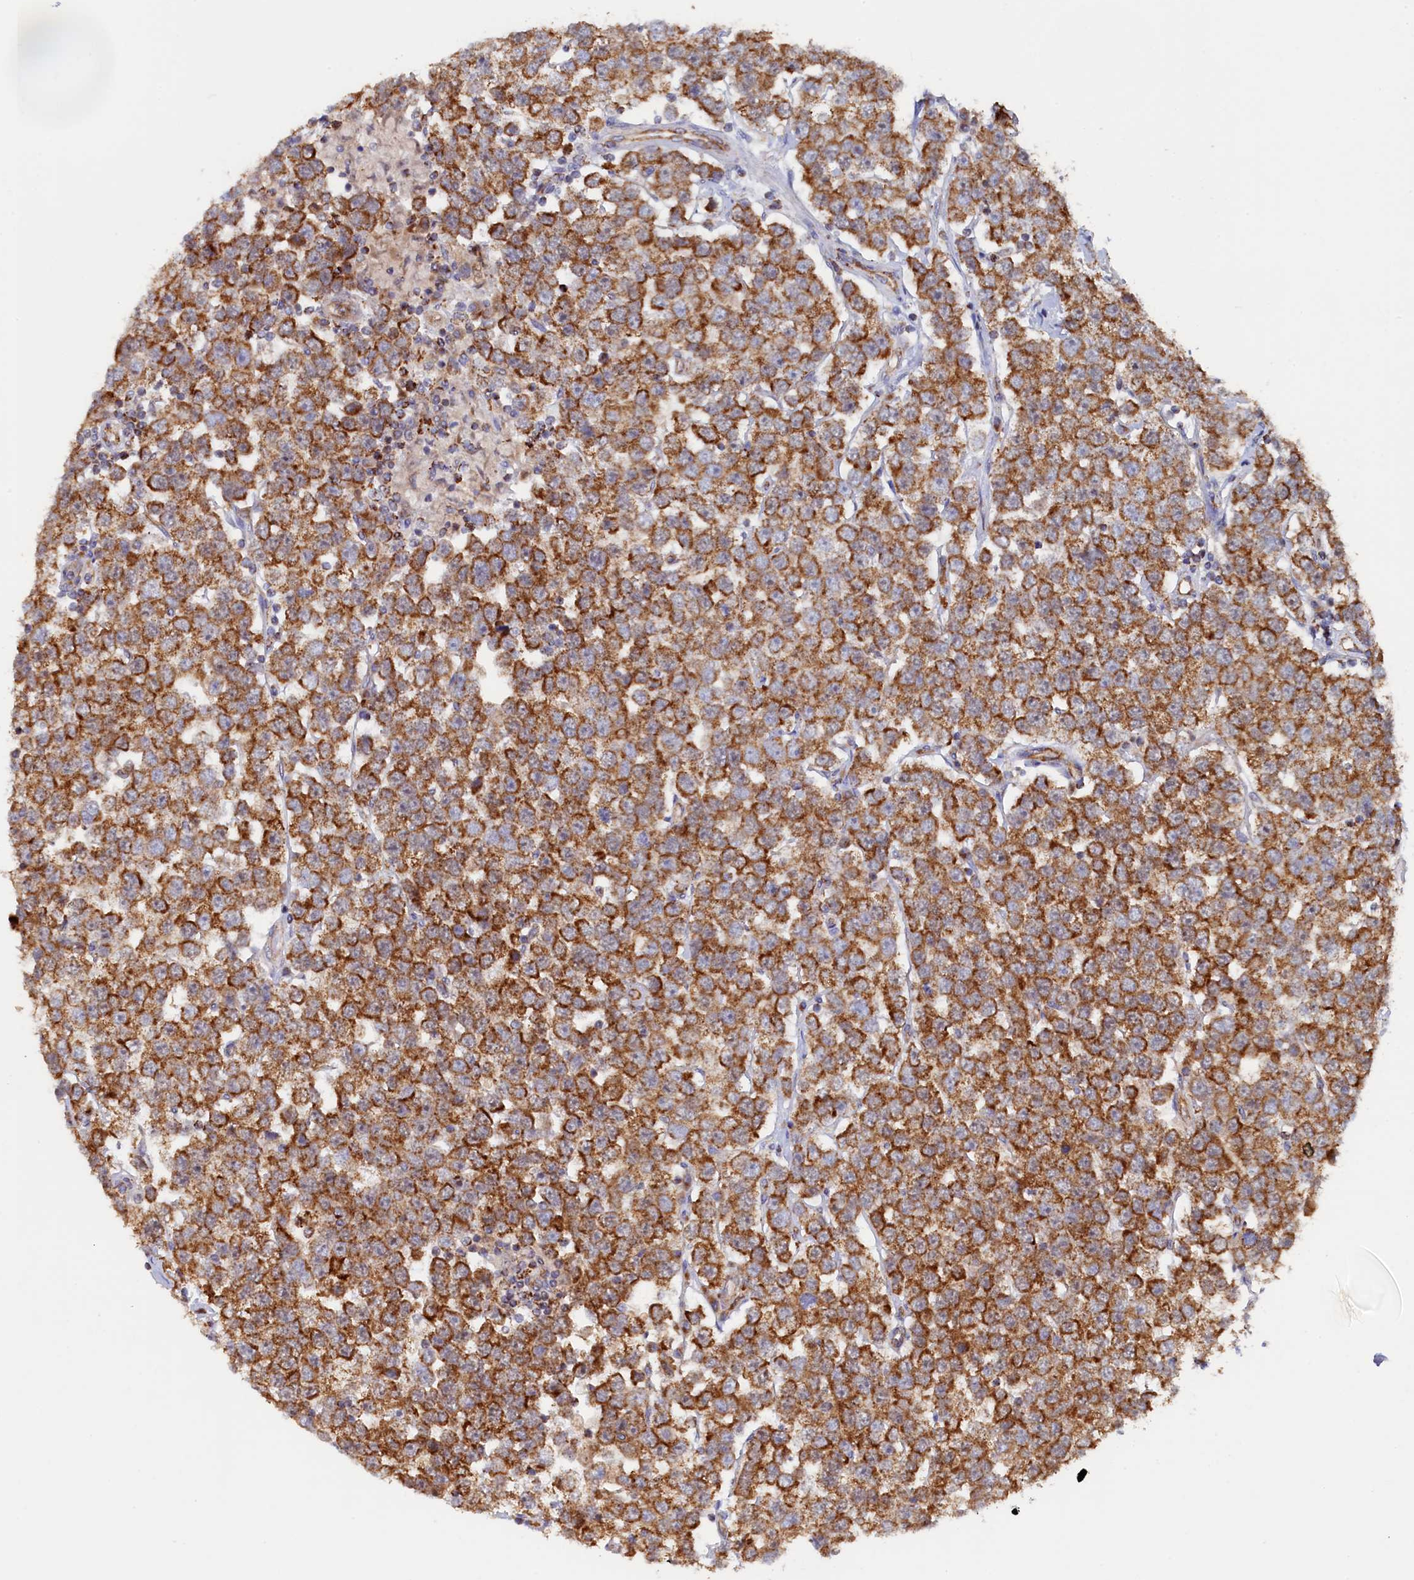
{"staining": {"intensity": "moderate", "quantity": ">75%", "location": "cytoplasmic/membranous"}, "tissue": "testis cancer", "cell_type": "Tumor cells", "image_type": "cancer", "snomed": [{"axis": "morphology", "description": "Seminoma, NOS"}, {"axis": "topography", "description": "Testis"}], "caption": "Approximately >75% of tumor cells in human testis seminoma demonstrate moderate cytoplasmic/membranous protein positivity as visualized by brown immunohistochemical staining.", "gene": "UBE3B", "patient": {"sex": "male", "age": 28}}